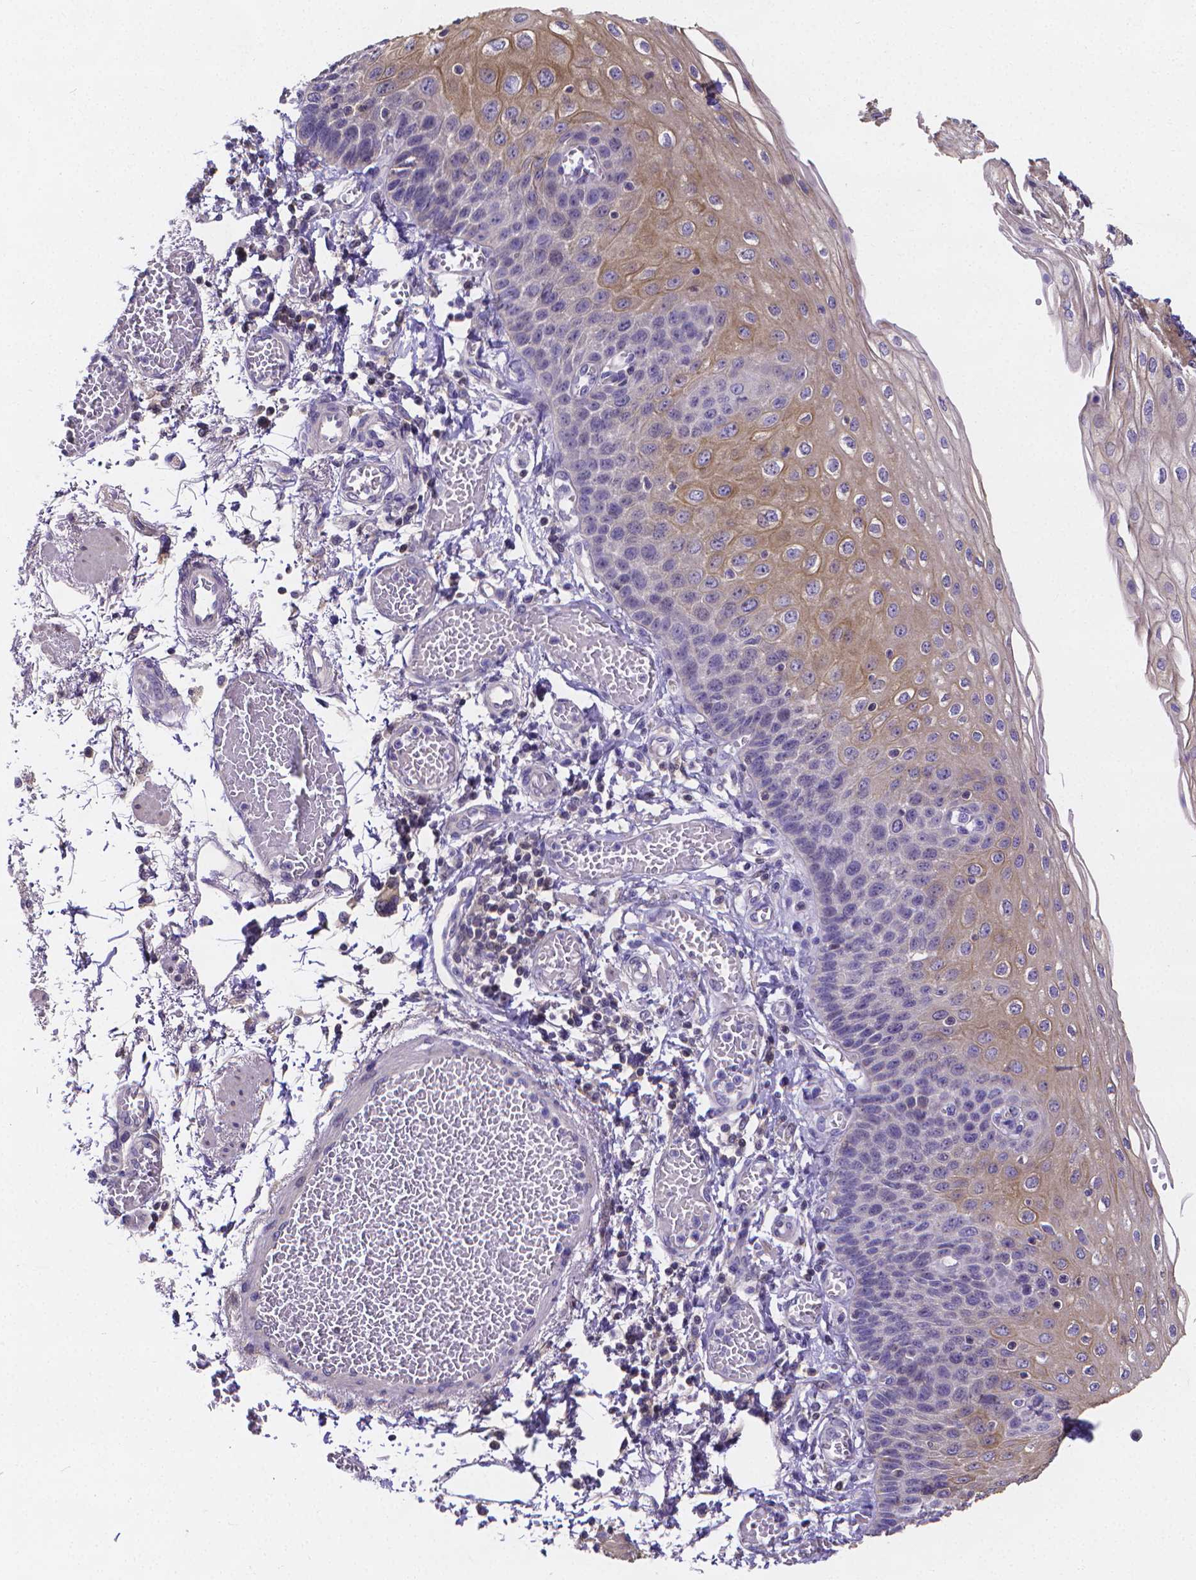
{"staining": {"intensity": "weak", "quantity": "<25%", "location": "cytoplasmic/membranous"}, "tissue": "esophagus", "cell_type": "Squamous epithelial cells", "image_type": "normal", "snomed": [{"axis": "morphology", "description": "Normal tissue, NOS"}, {"axis": "morphology", "description": "Adenocarcinoma, NOS"}, {"axis": "topography", "description": "Esophagus"}], "caption": "High magnification brightfield microscopy of unremarkable esophagus stained with DAB (3,3'-diaminobenzidine) (brown) and counterstained with hematoxylin (blue): squamous epithelial cells show no significant positivity. (Stains: DAB IHC with hematoxylin counter stain, Microscopy: brightfield microscopy at high magnification).", "gene": "GLRB", "patient": {"sex": "male", "age": 81}}